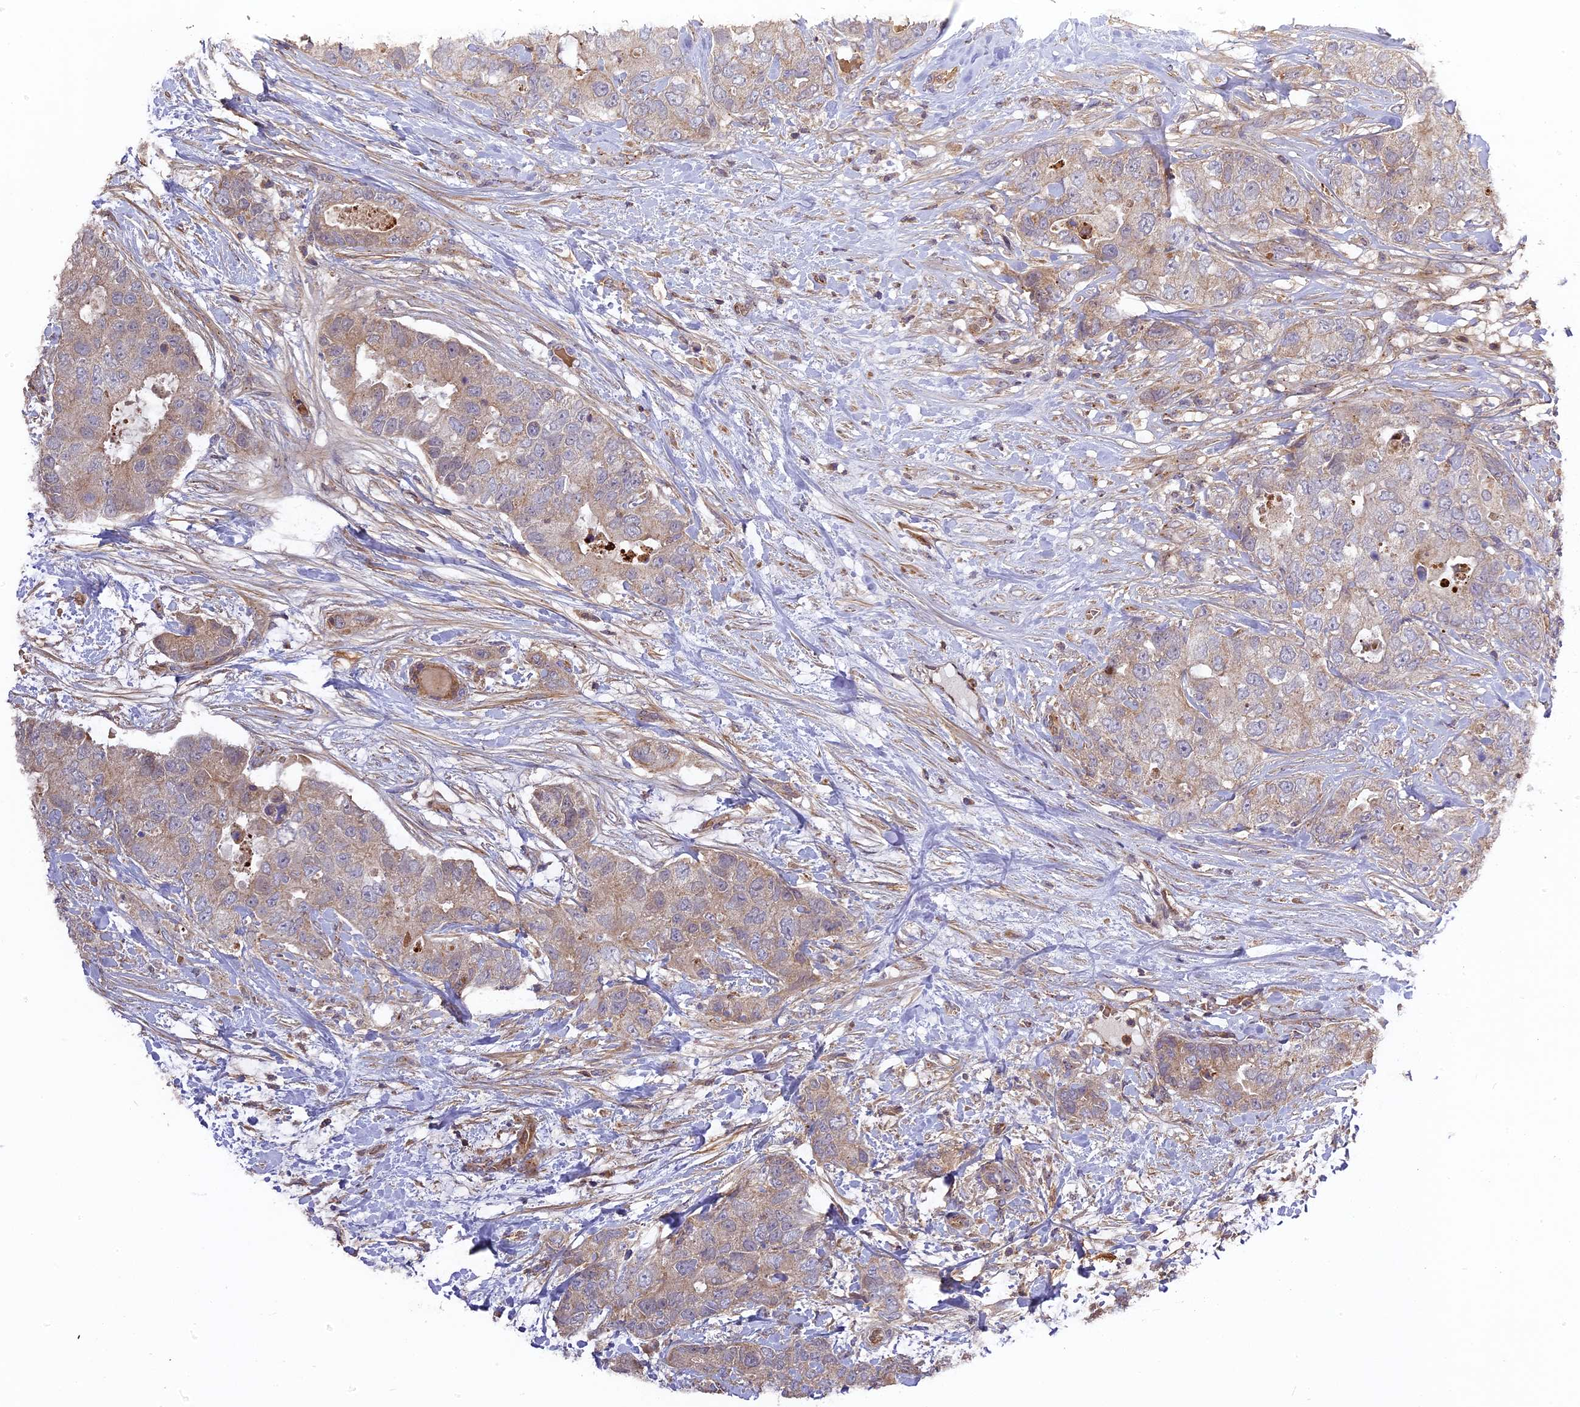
{"staining": {"intensity": "weak", "quantity": "25%-75%", "location": "cytoplasmic/membranous"}, "tissue": "breast cancer", "cell_type": "Tumor cells", "image_type": "cancer", "snomed": [{"axis": "morphology", "description": "Duct carcinoma"}, {"axis": "topography", "description": "Breast"}], "caption": "Immunohistochemistry (DAB (3,3'-diaminobenzidine)) staining of invasive ductal carcinoma (breast) shows weak cytoplasmic/membranous protein staining in approximately 25%-75% of tumor cells. (DAB (3,3'-diaminobenzidine) = brown stain, brightfield microscopy at high magnification).", "gene": "RPIA", "patient": {"sex": "female", "age": 62}}